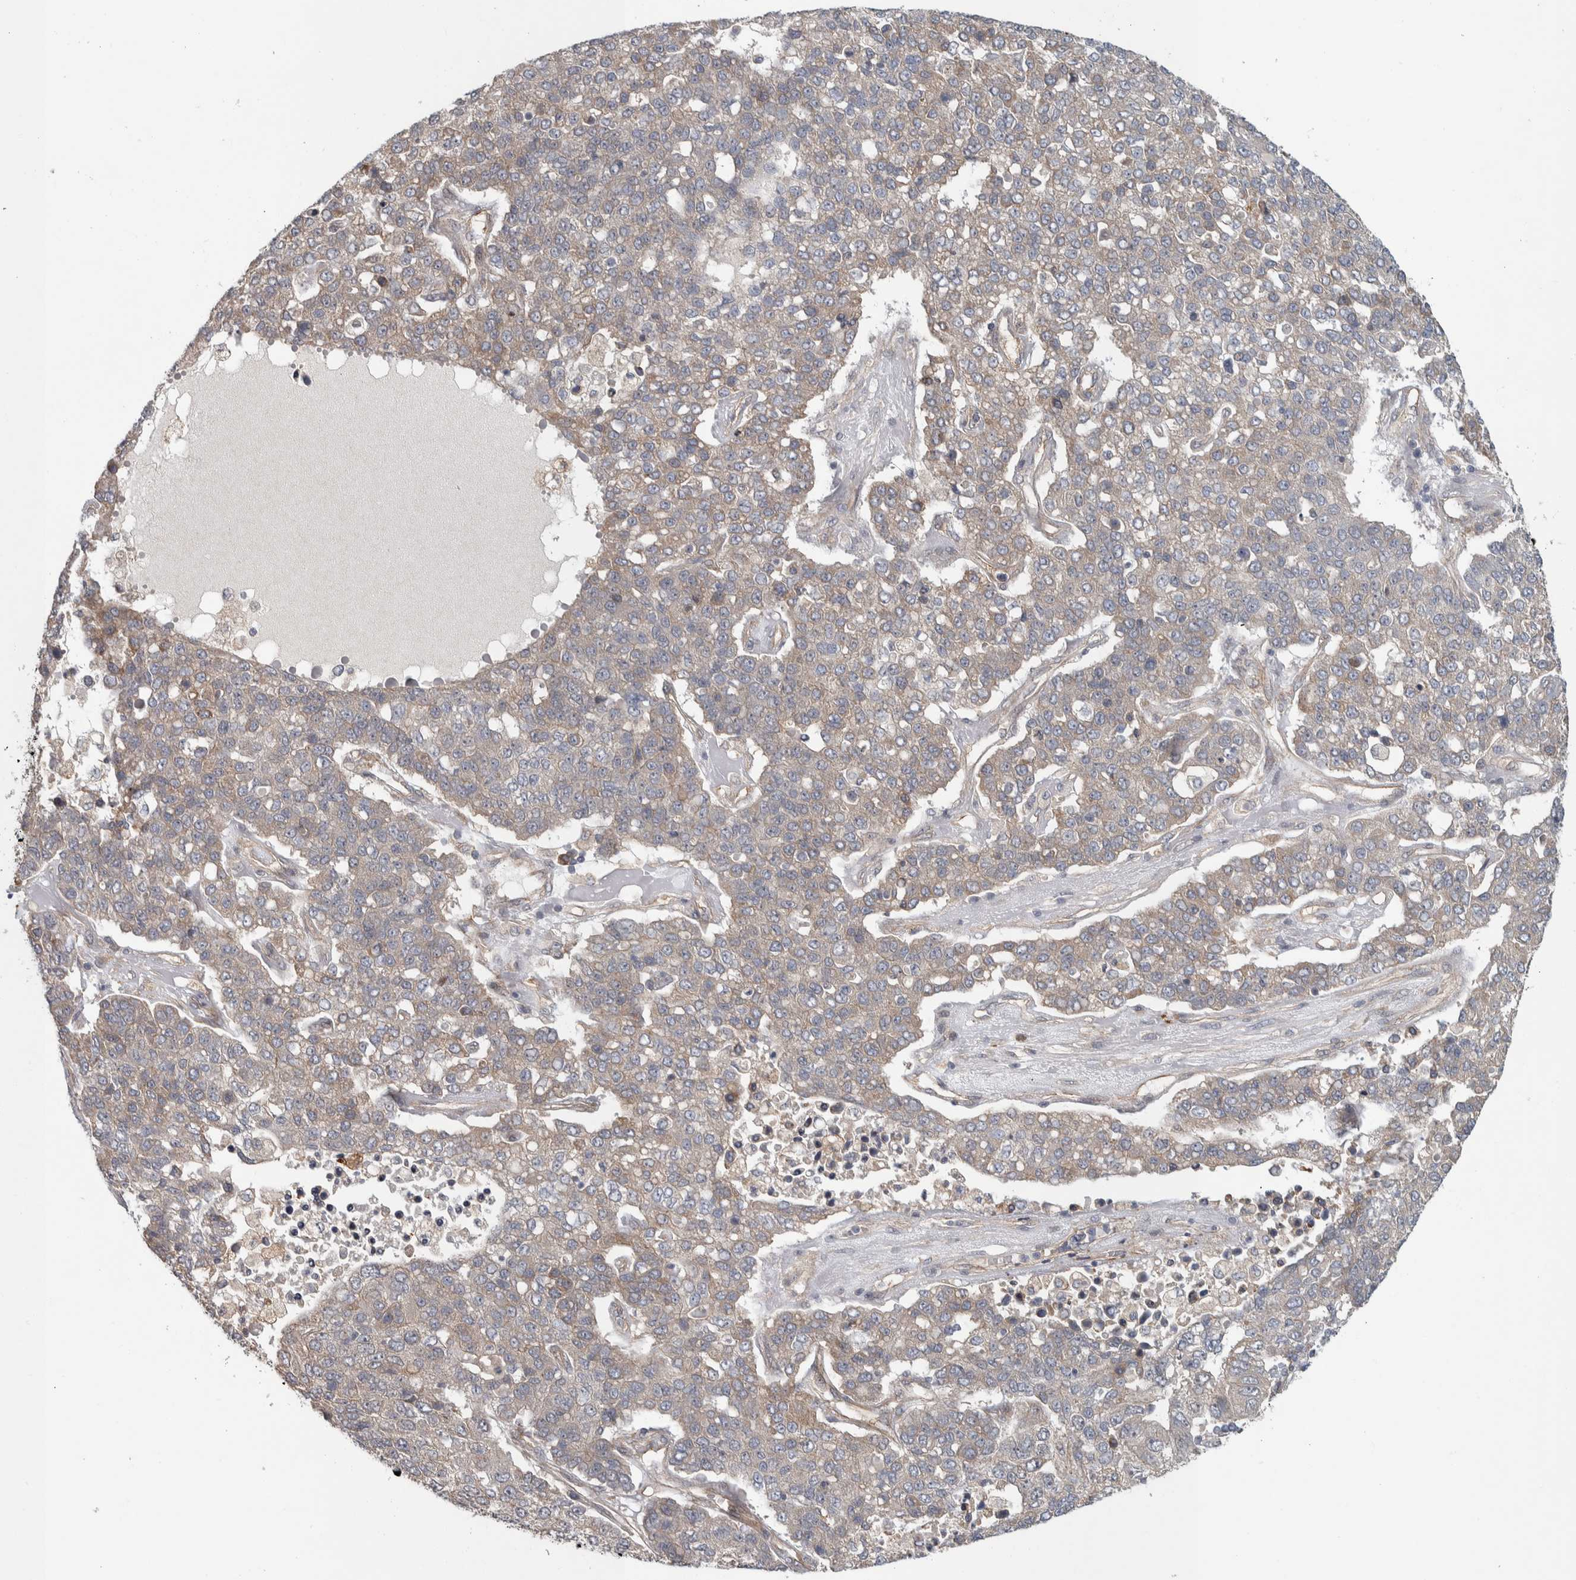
{"staining": {"intensity": "weak", "quantity": "<25%", "location": "cytoplasmic/membranous"}, "tissue": "pancreatic cancer", "cell_type": "Tumor cells", "image_type": "cancer", "snomed": [{"axis": "morphology", "description": "Adenocarcinoma, NOS"}, {"axis": "topography", "description": "Pancreas"}], "caption": "This is a histopathology image of immunohistochemistry staining of adenocarcinoma (pancreatic), which shows no positivity in tumor cells.", "gene": "TBC1D31", "patient": {"sex": "female", "age": 61}}